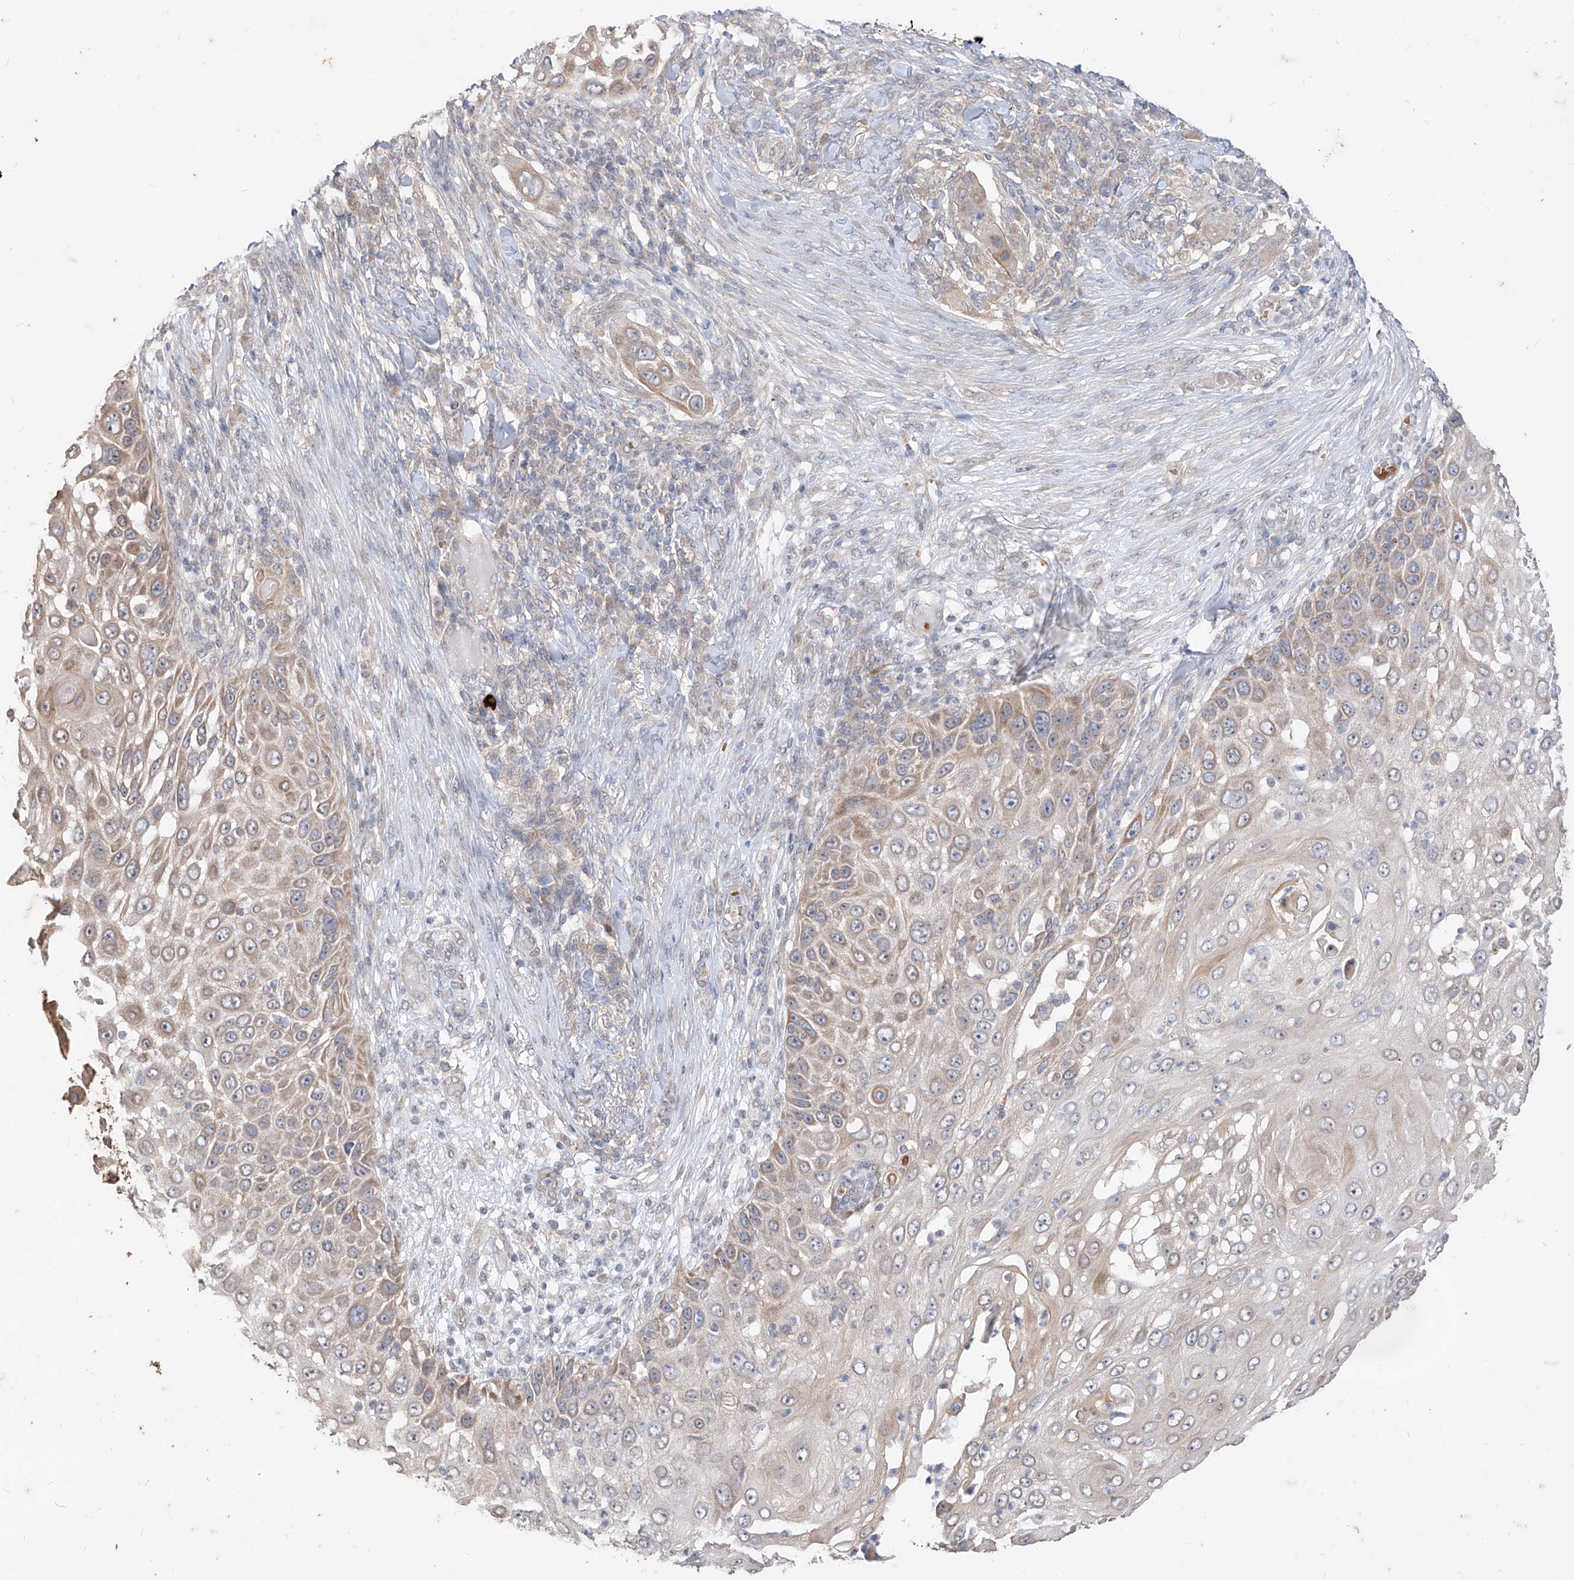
{"staining": {"intensity": "weak", "quantity": "25%-75%", "location": "cytoplasmic/membranous"}, "tissue": "skin cancer", "cell_type": "Tumor cells", "image_type": "cancer", "snomed": [{"axis": "morphology", "description": "Squamous cell carcinoma, NOS"}, {"axis": "topography", "description": "Skin"}], "caption": "Squamous cell carcinoma (skin) stained for a protein (brown) displays weak cytoplasmic/membranous positive positivity in approximately 25%-75% of tumor cells.", "gene": "MTUS2", "patient": {"sex": "female", "age": 44}}